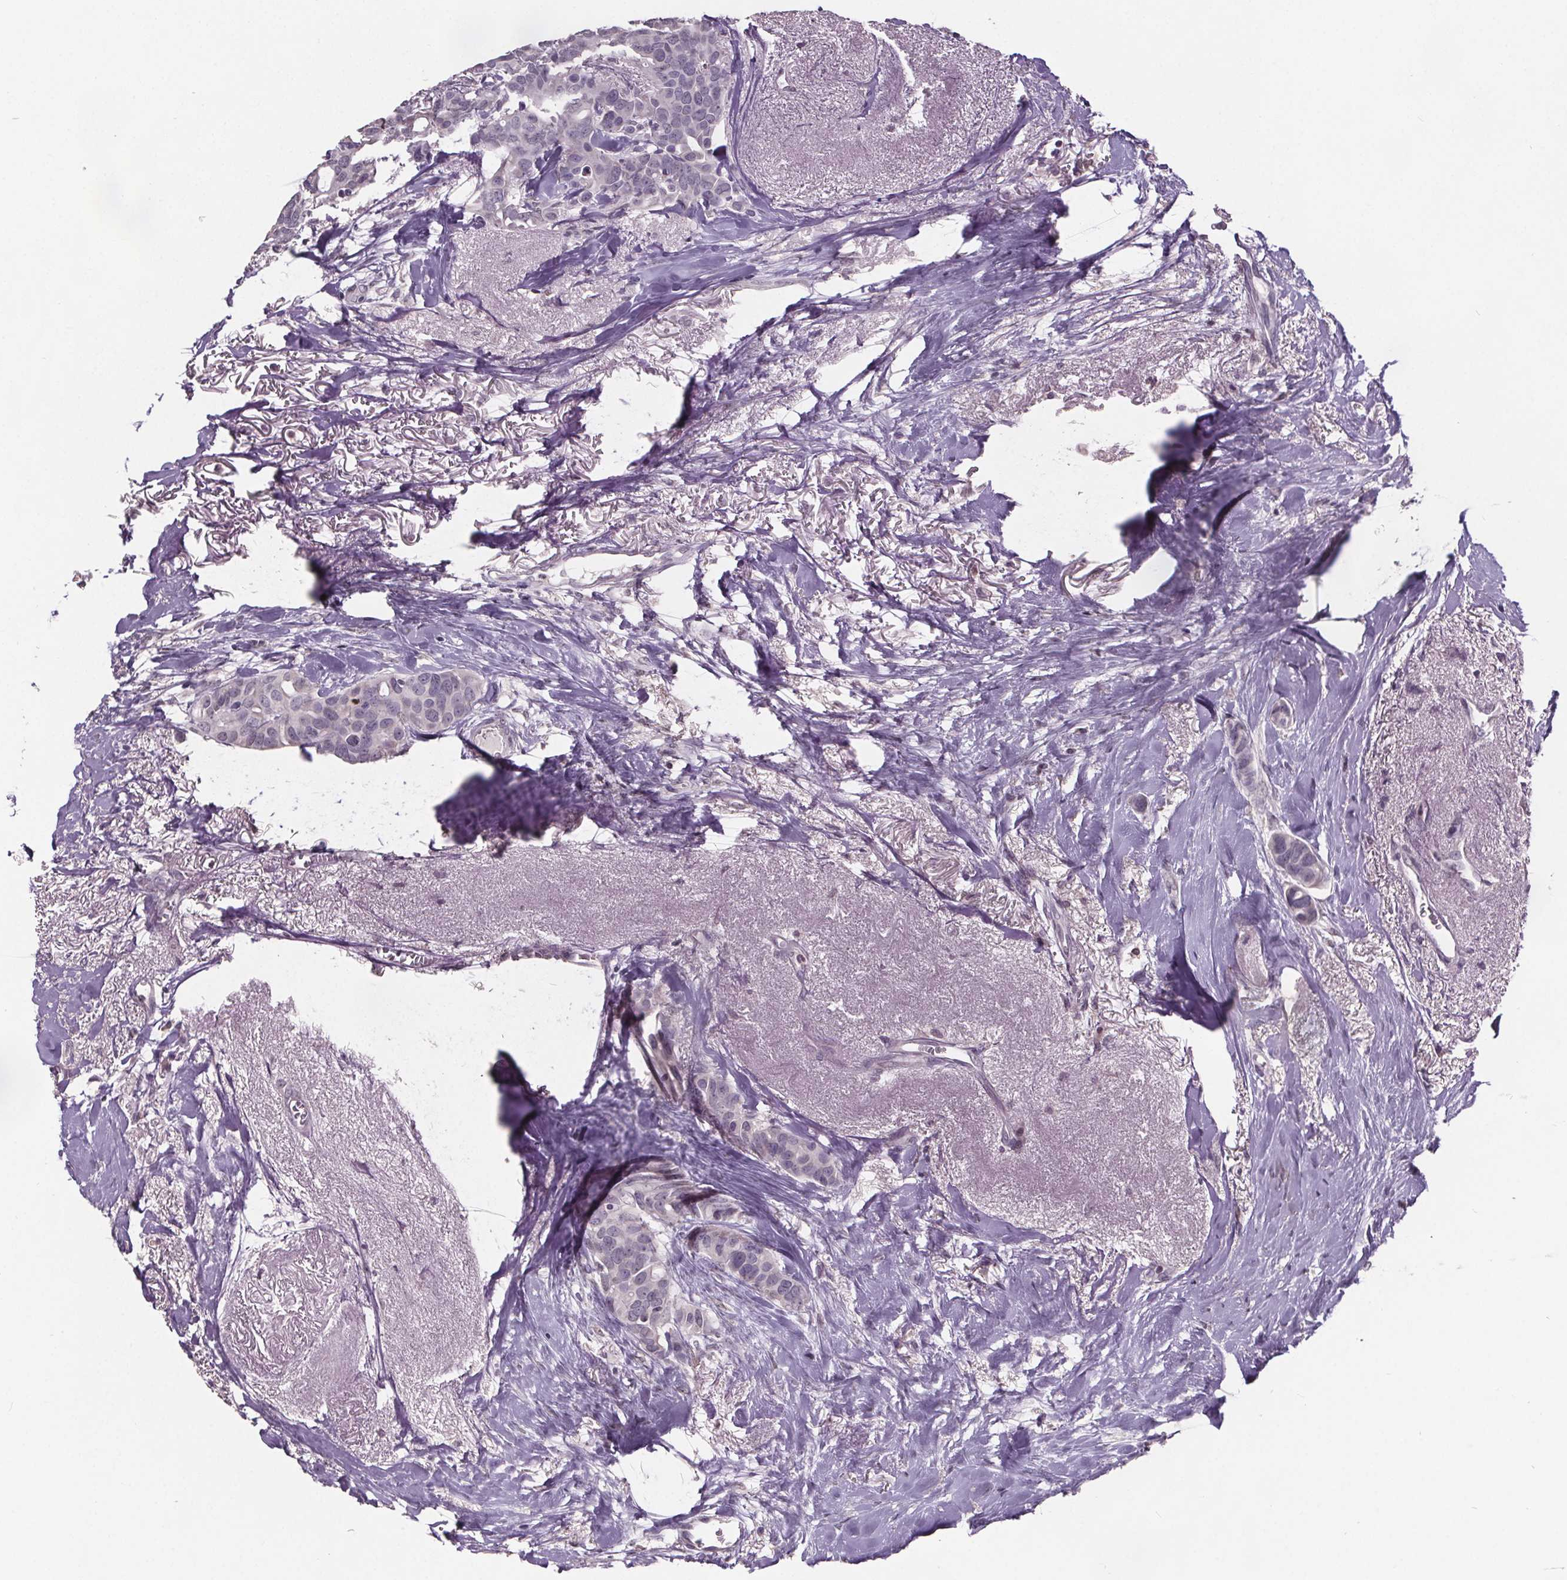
{"staining": {"intensity": "negative", "quantity": "none", "location": "none"}, "tissue": "breast cancer", "cell_type": "Tumor cells", "image_type": "cancer", "snomed": [{"axis": "morphology", "description": "Duct carcinoma"}, {"axis": "topography", "description": "Breast"}], "caption": "Breast cancer was stained to show a protein in brown. There is no significant expression in tumor cells.", "gene": "NKX6-1", "patient": {"sex": "female", "age": 54}}